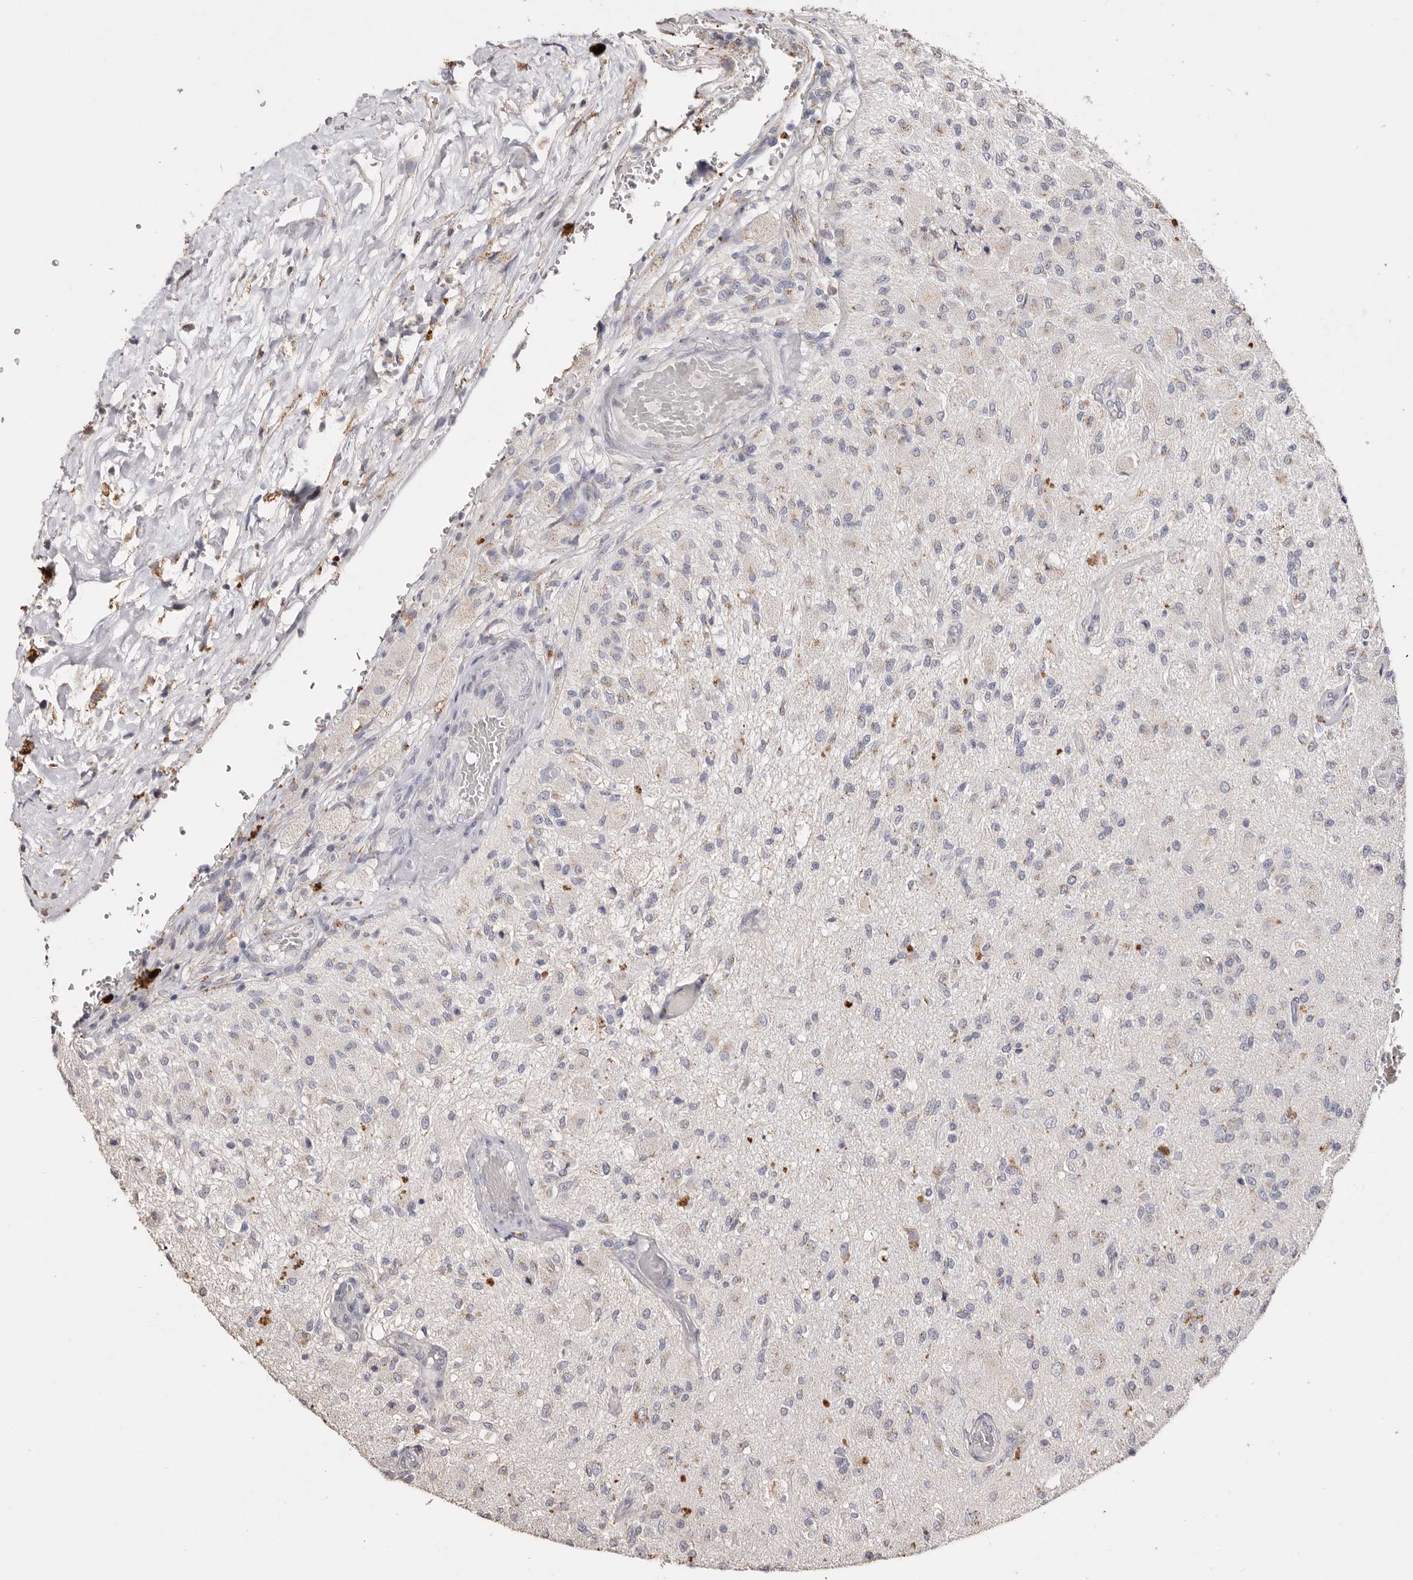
{"staining": {"intensity": "negative", "quantity": "none", "location": "none"}, "tissue": "glioma", "cell_type": "Tumor cells", "image_type": "cancer", "snomed": [{"axis": "morphology", "description": "Normal tissue, NOS"}, {"axis": "morphology", "description": "Glioma, malignant, High grade"}, {"axis": "topography", "description": "Cerebral cortex"}], "caption": "Tumor cells show no significant expression in glioma.", "gene": "LGALS7B", "patient": {"sex": "male", "age": 77}}